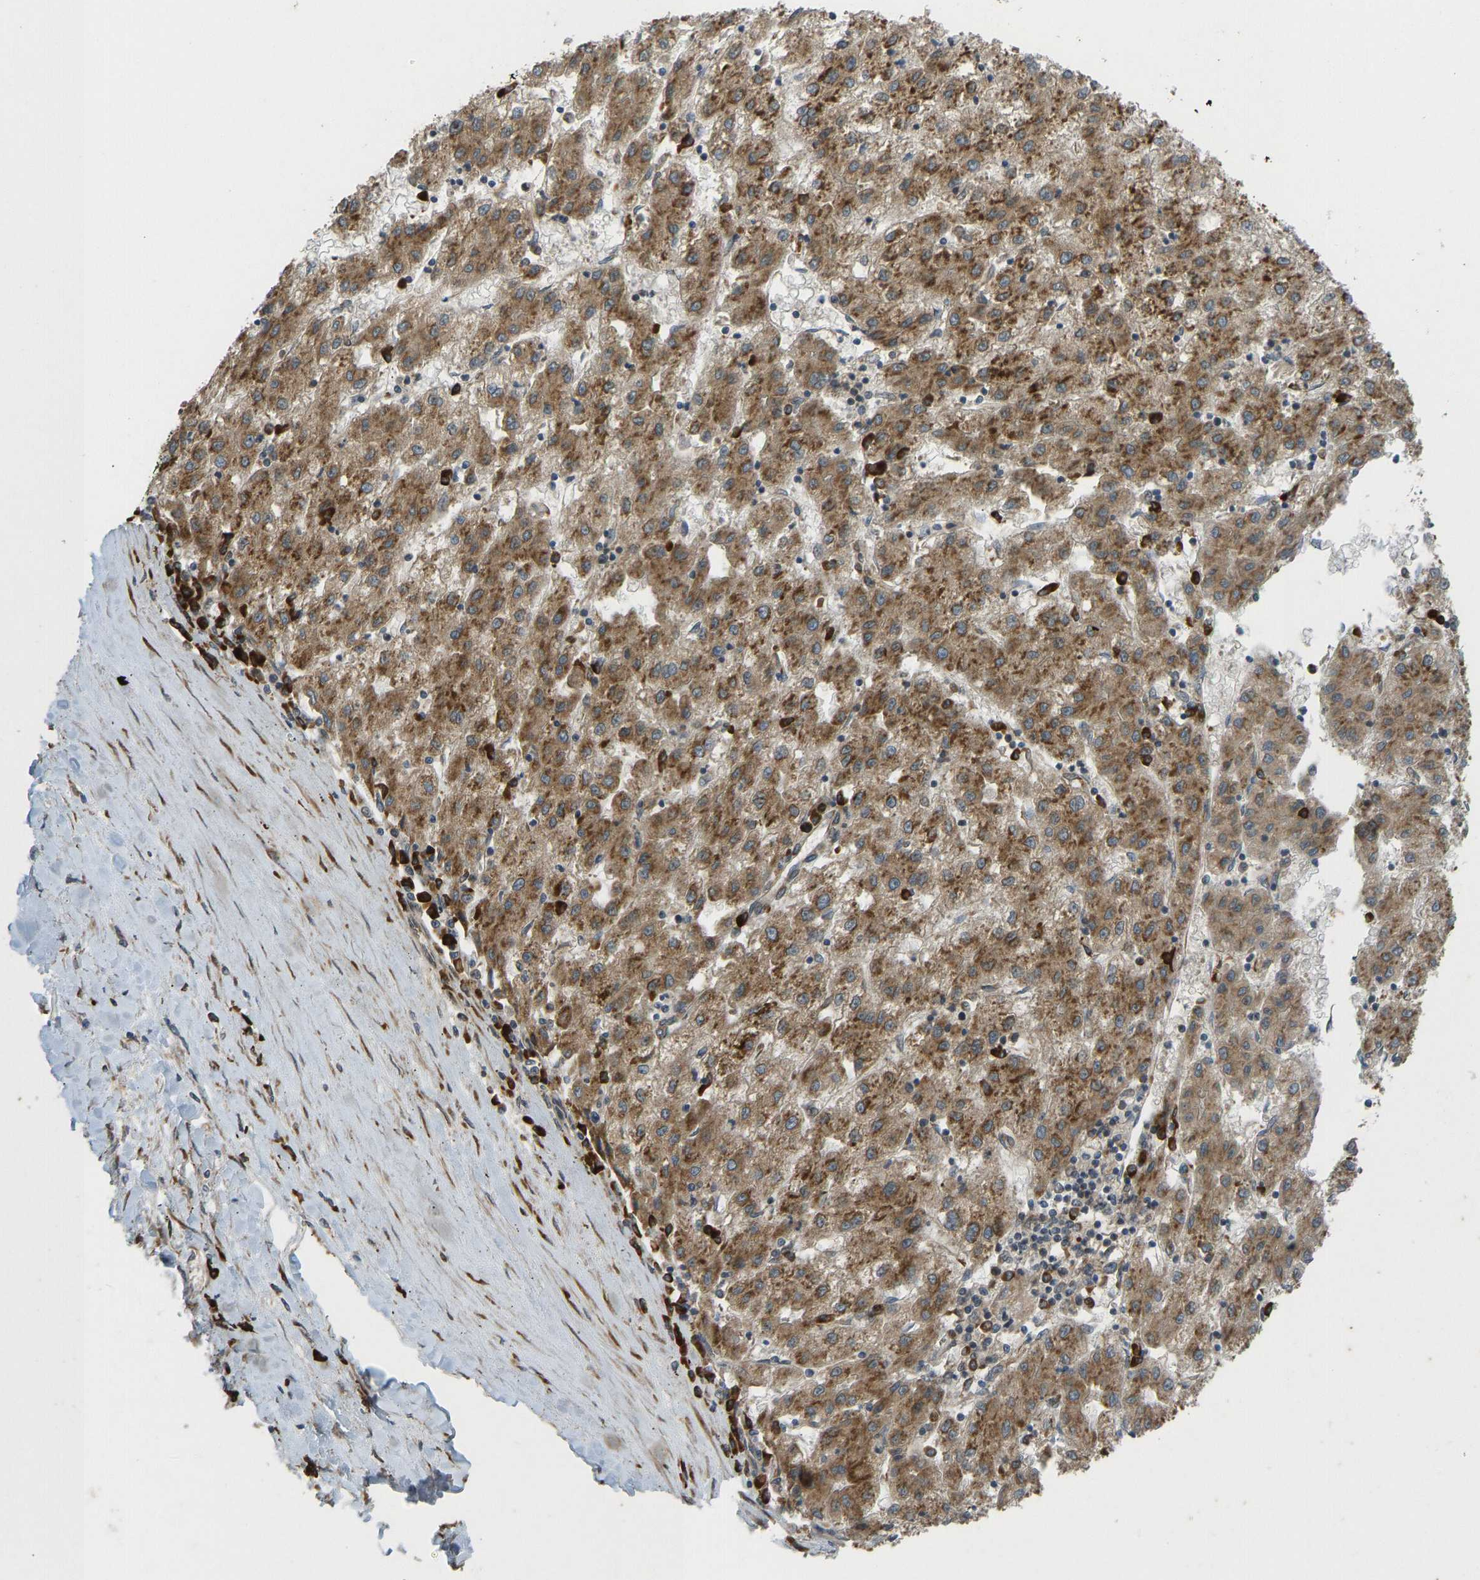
{"staining": {"intensity": "moderate", "quantity": ">75%", "location": "cytoplasmic/membranous"}, "tissue": "liver cancer", "cell_type": "Tumor cells", "image_type": "cancer", "snomed": [{"axis": "morphology", "description": "Carcinoma, Hepatocellular, NOS"}, {"axis": "topography", "description": "Liver"}], "caption": "Immunohistochemistry (IHC) of liver cancer (hepatocellular carcinoma) demonstrates medium levels of moderate cytoplasmic/membranous staining in about >75% of tumor cells.", "gene": "RPN2", "patient": {"sex": "male", "age": 72}}